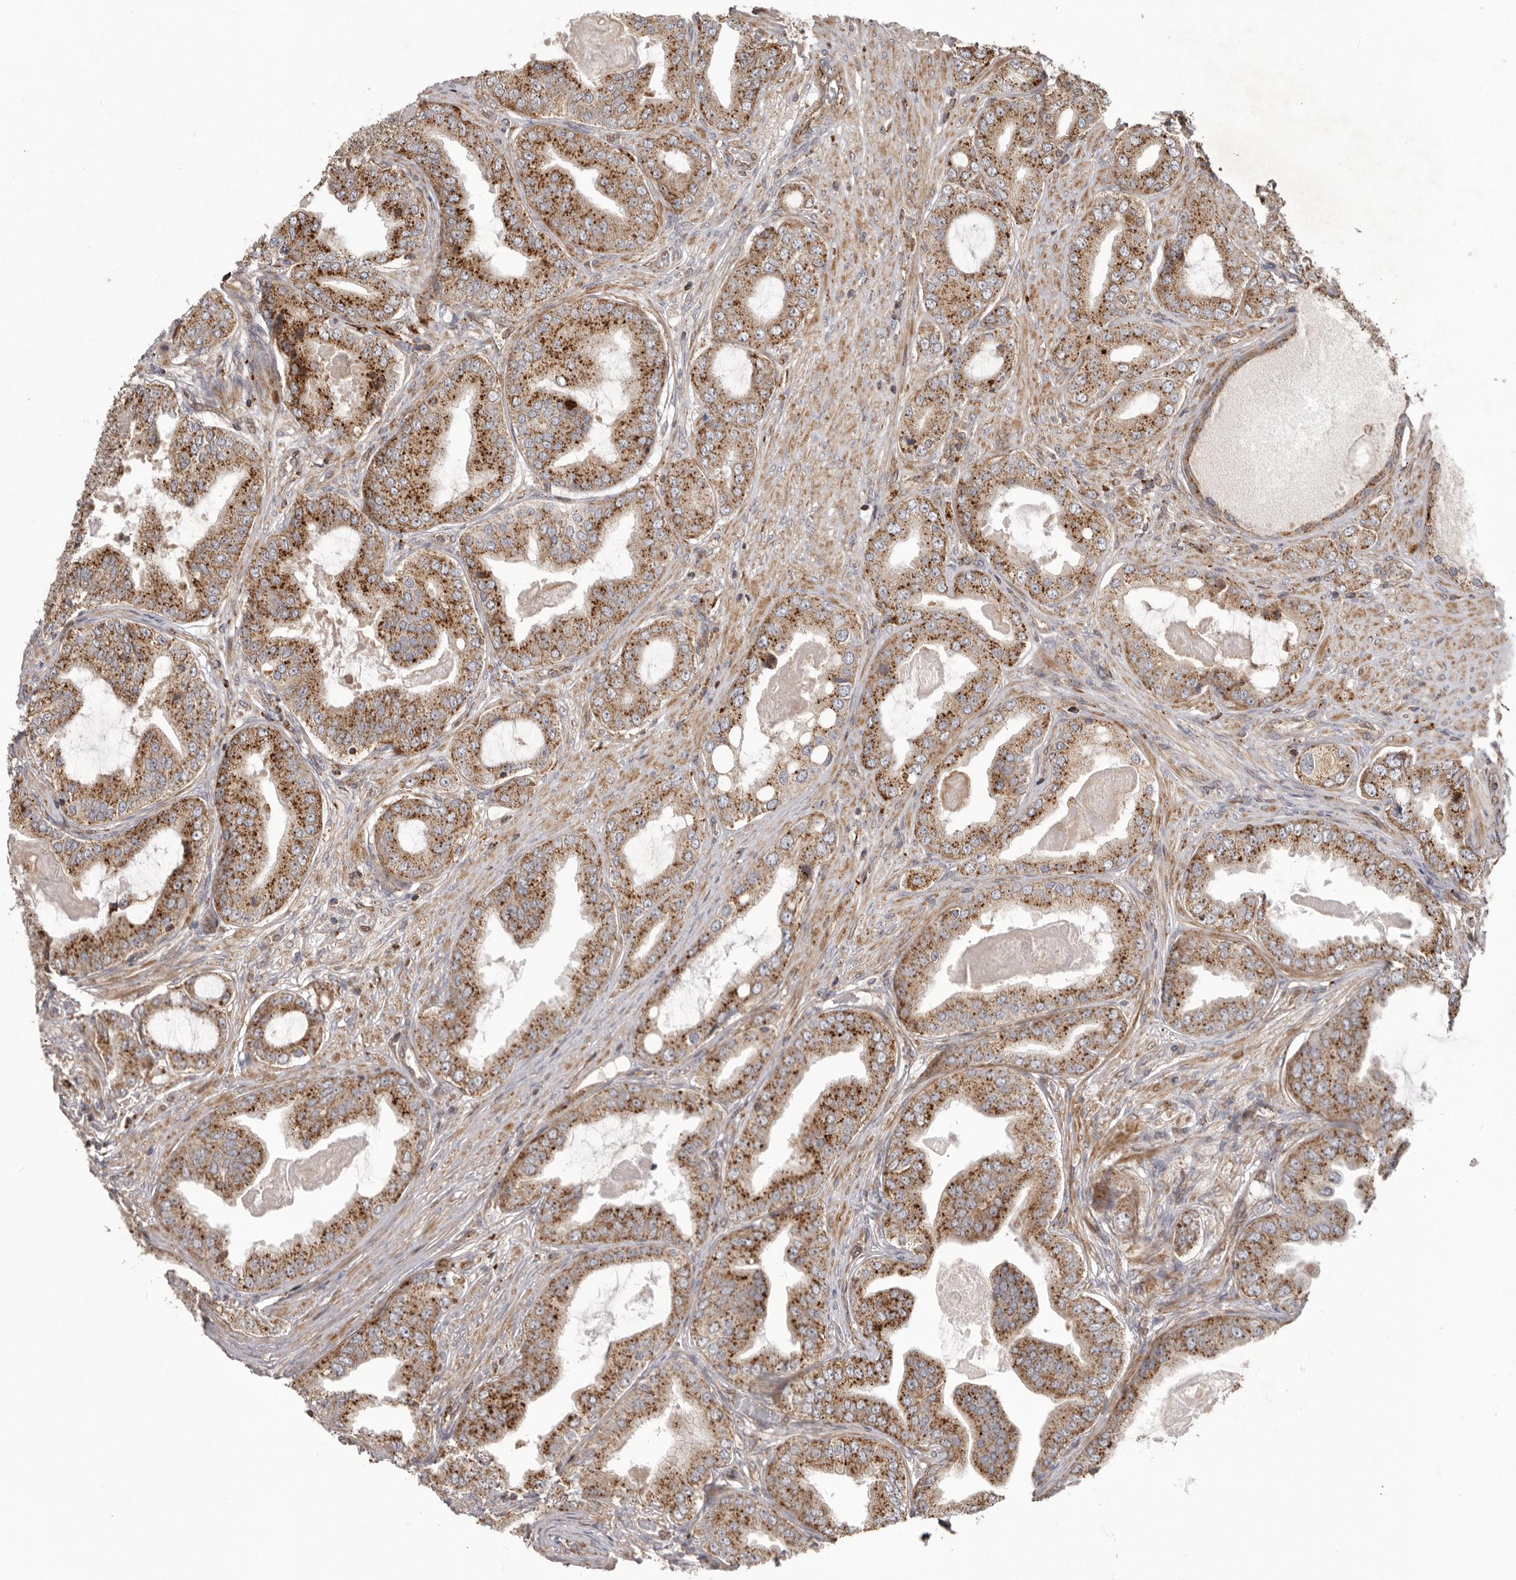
{"staining": {"intensity": "strong", "quantity": ">75%", "location": "cytoplasmic/membranous"}, "tissue": "prostate cancer", "cell_type": "Tumor cells", "image_type": "cancer", "snomed": [{"axis": "morphology", "description": "Adenocarcinoma, High grade"}, {"axis": "topography", "description": "Prostate"}], "caption": "Immunohistochemical staining of prostate cancer displays strong cytoplasmic/membranous protein expression in about >75% of tumor cells.", "gene": "NUP43", "patient": {"sex": "male", "age": 60}}